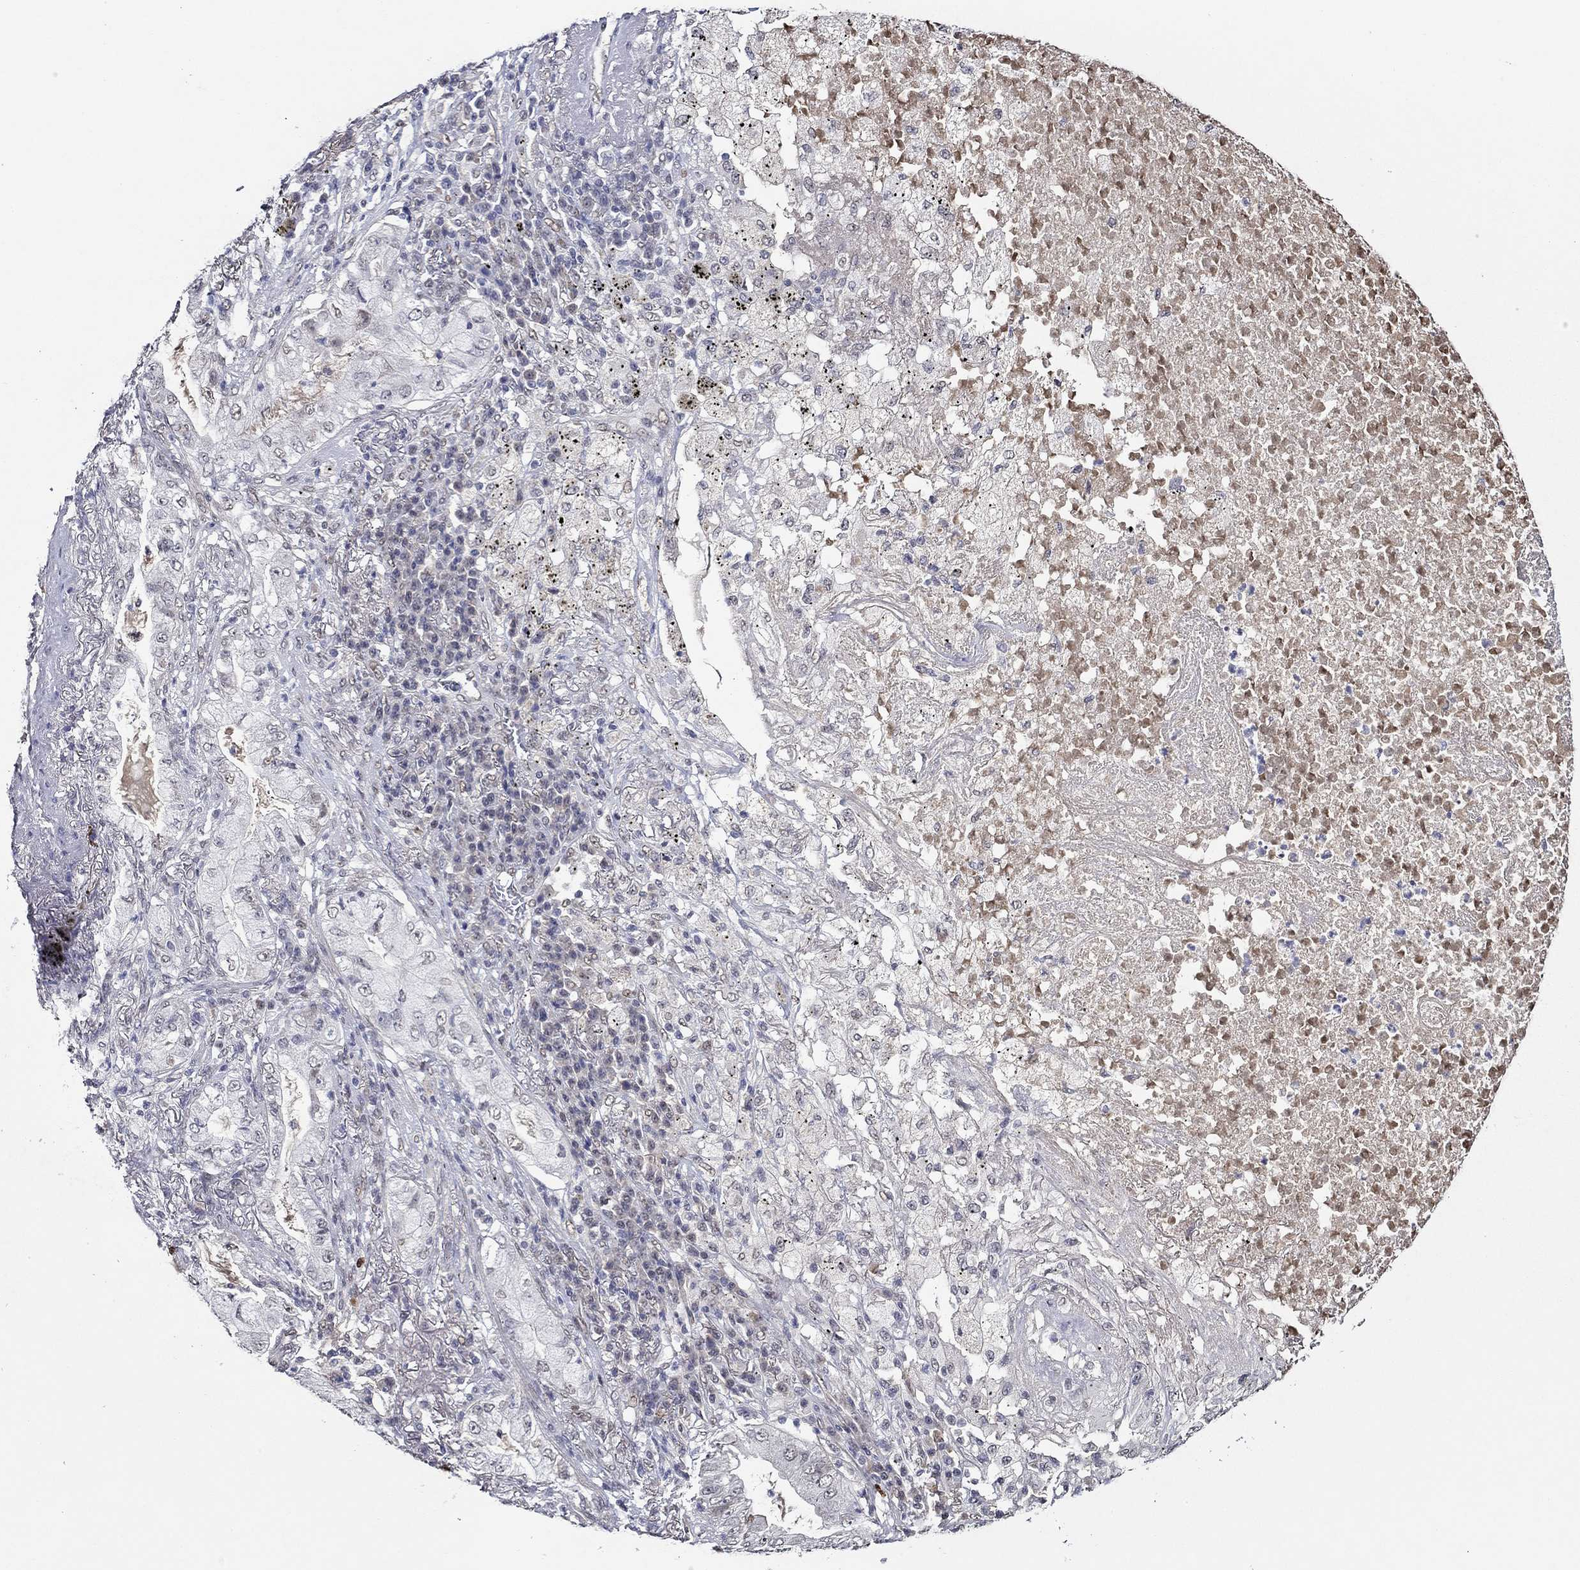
{"staining": {"intensity": "negative", "quantity": "none", "location": "none"}, "tissue": "lung cancer", "cell_type": "Tumor cells", "image_type": "cancer", "snomed": [{"axis": "morphology", "description": "Adenocarcinoma, NOS"}, {"axis": "topography", "description": "Lung"}], "caption": "Immunohistochemical staining of human lung adenocarcinoma exhibits no significant staining in tumor cells.", "gene": "GATA2", "patient": {"sex": "female", "age": 73}}